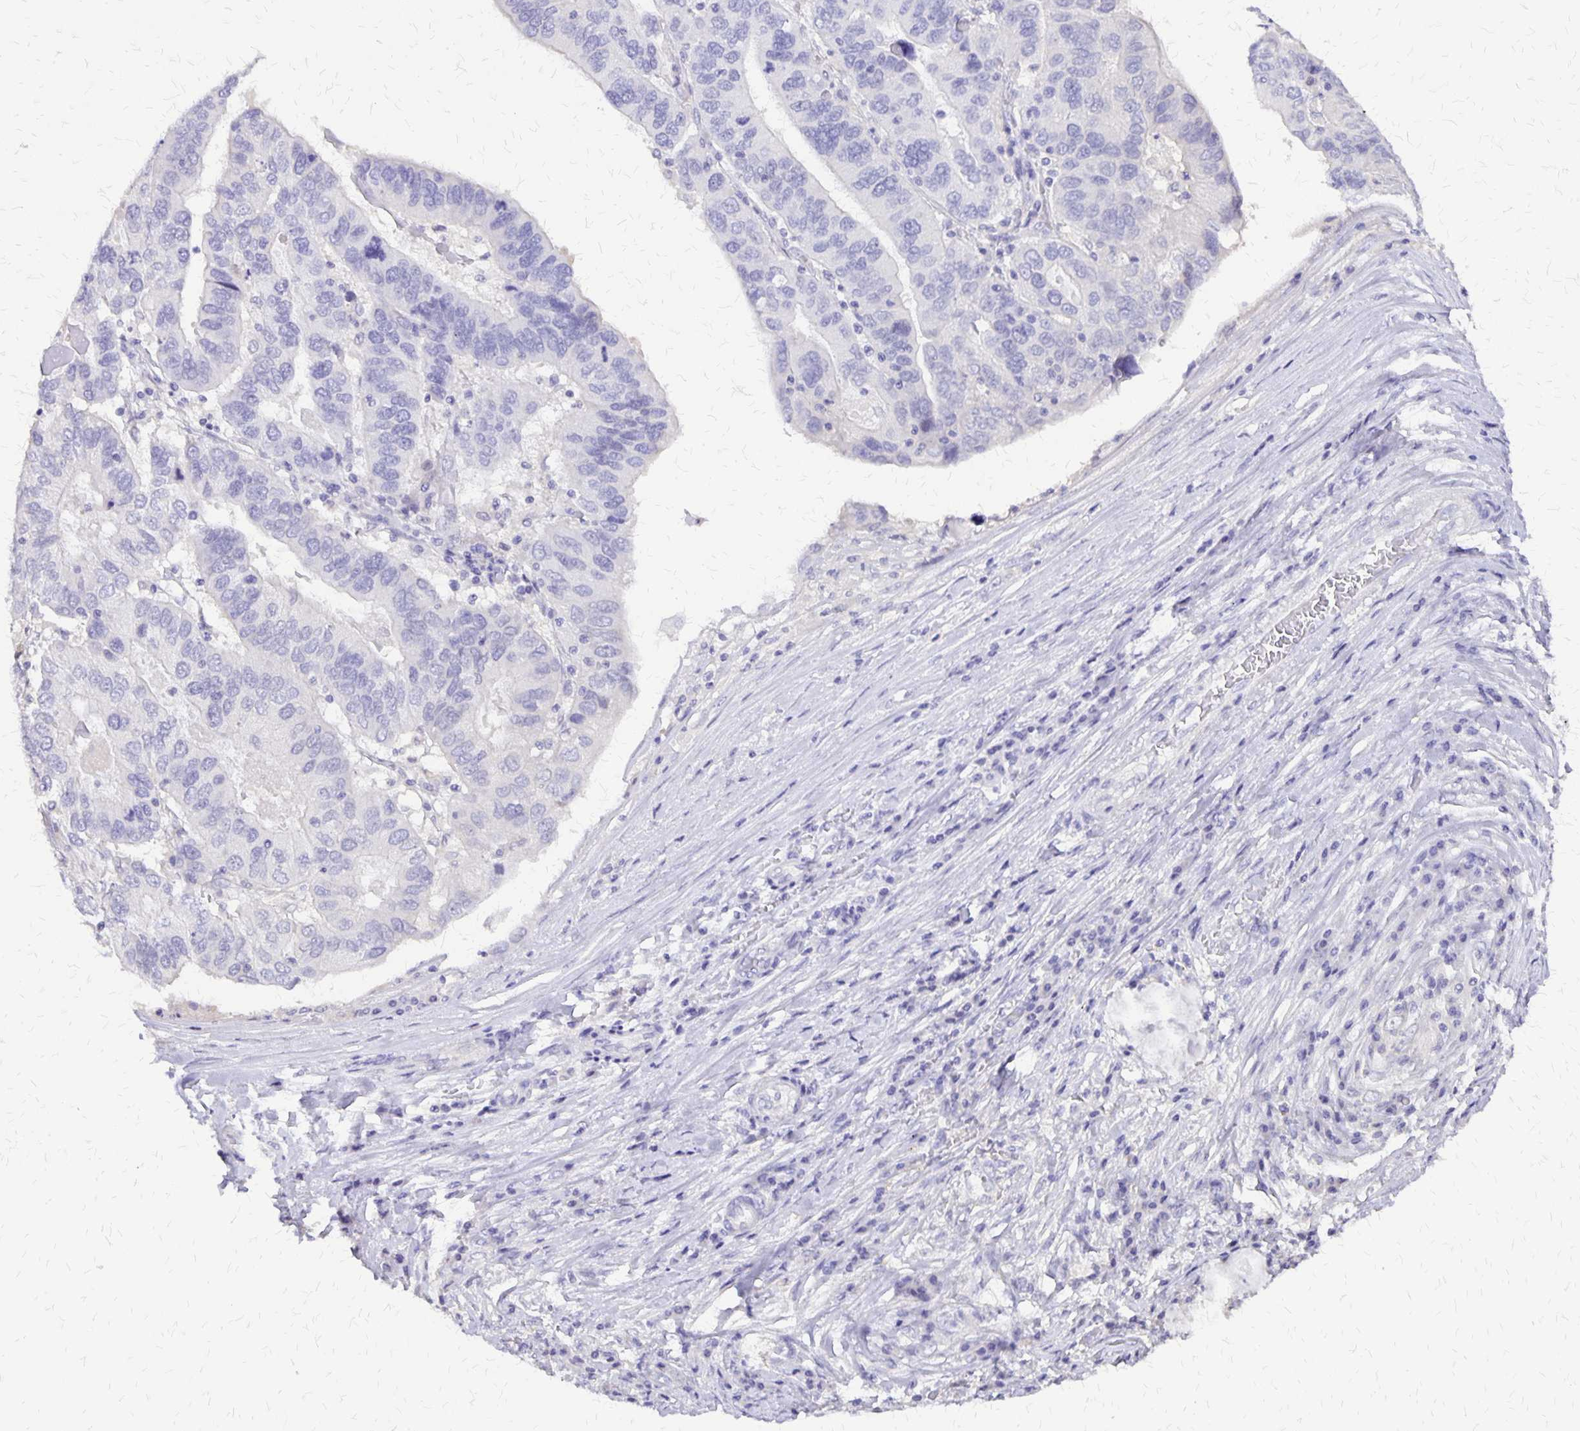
{"staining": {"intensity": "negative", "quantity": "none", "location": "none"}, "tissue": "ovarian cancer", "cell_type": "Tumor cells", "image_type": "cancer", "snomed": [{"axis": "morphology", "description": "Cystadenocarcinoma, serous, NOS"}, {"axis": "topography", "description": "Ovary"}], "caption": "This is an IHC micrograph of human ovarian cancer (serous cystadenocarcinoma). There is no expression in tumor cells.", "gene": "SI", "patient": {"sex": "female", "age": 79}}